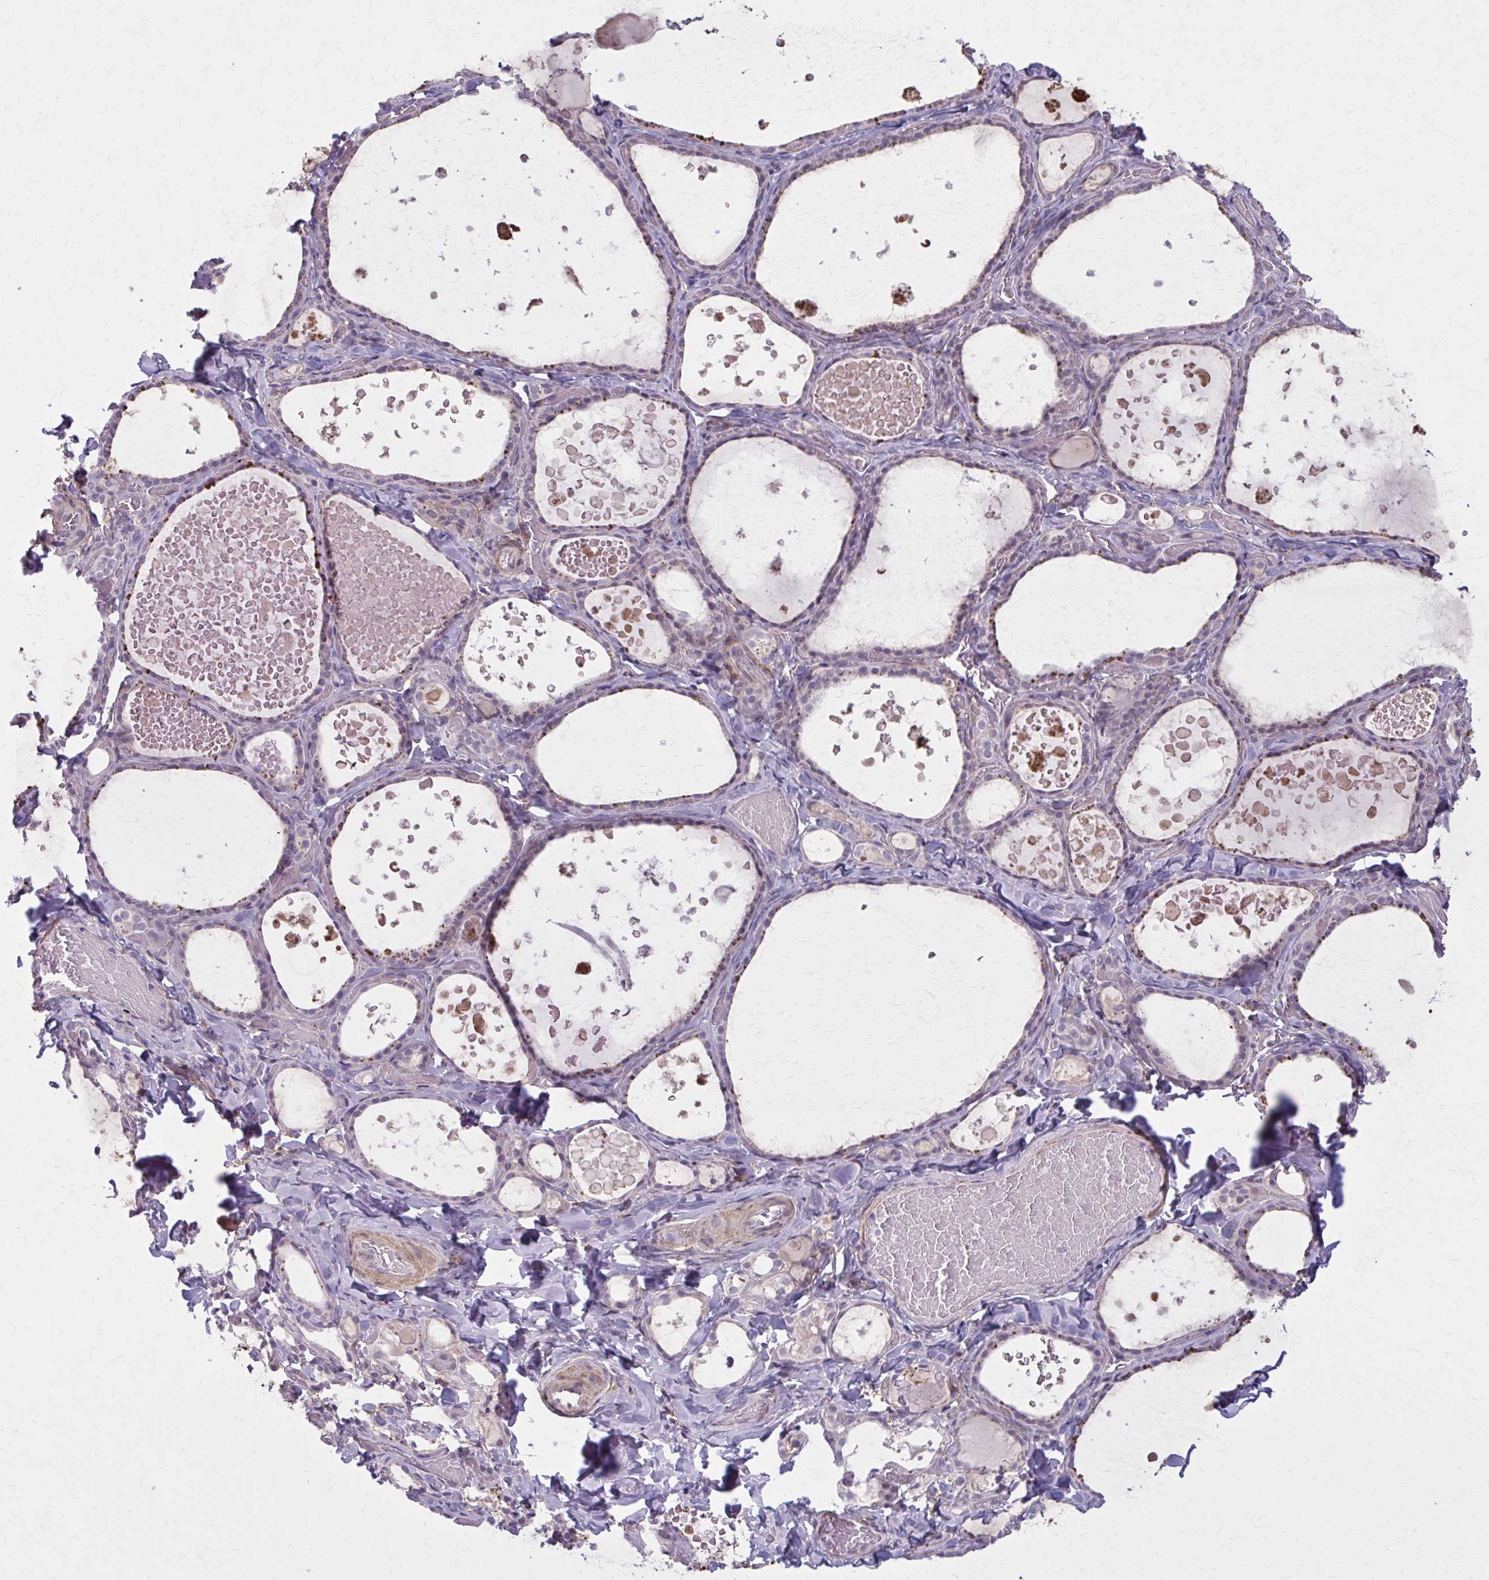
{"staining": {"intensity": "negative", "quantity": "none", "location": "none"}, "tissue": "thyroid gland", "cell_type": "Glandular cells", "image_type": "normal", "snomed": [{"axis": "morphology", "description": "Normal tissue, NOS"}, {"axis": "topography", "description": "Thyroid gland"}], "caption": "Immunohistochemistry (IHC) photomicrograph of unremarkable thyroid gland: human thyroid gland stained with DAB shows no significant protein positivity in glandular cells.", "gene": "NUMBL", "patient": {"sex": "female", "age": 56}}